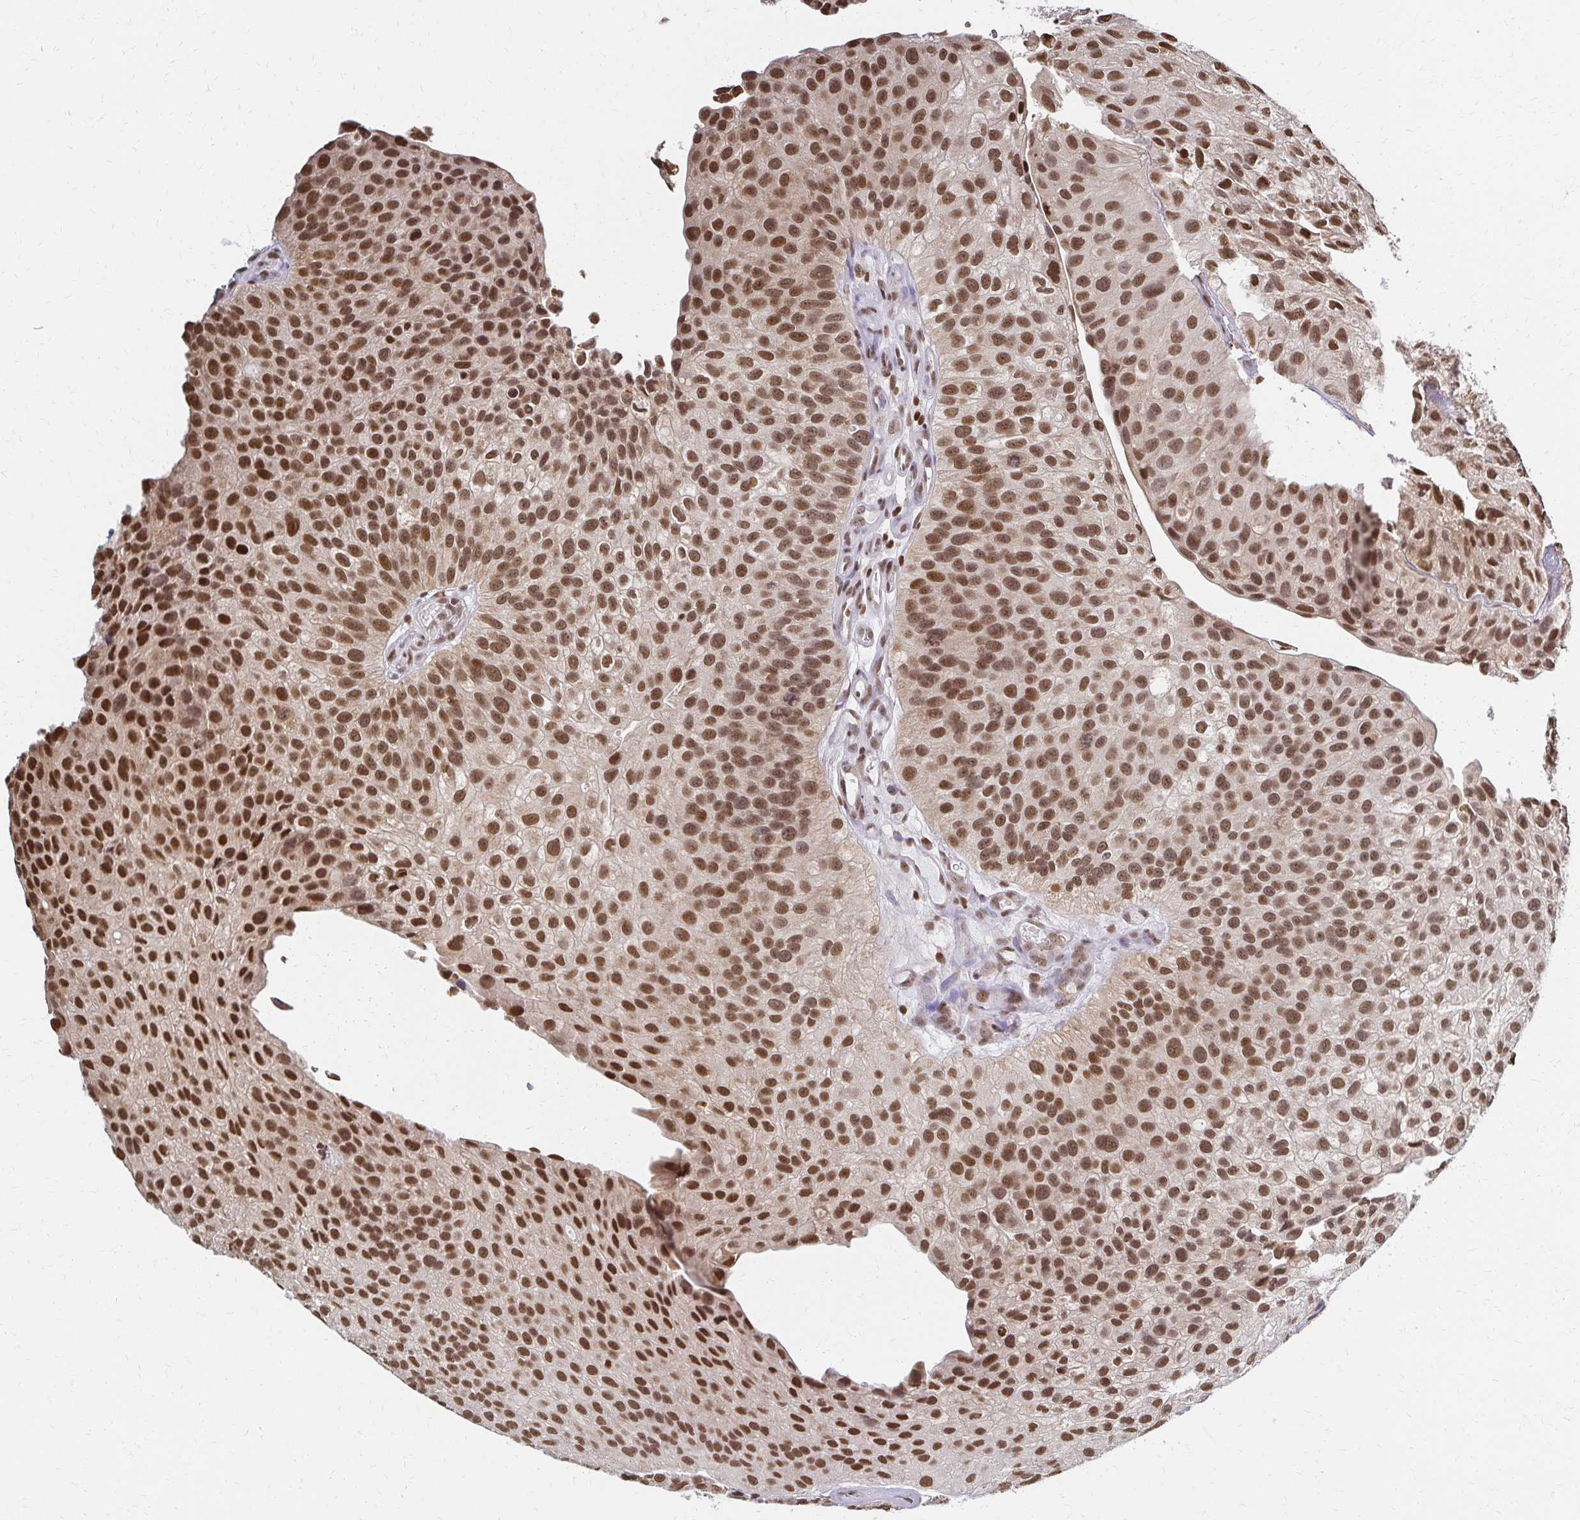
{"staining": {"intensity": "moderate", "quantity": ">75%", "location": "nuclear"}, "tissue": "urothelial cancer", "cell_type": "Tumor cells", "image_type": "cancer", "snomed": [{"axis": "morphology", "description": "Urothelial carcinoma, NOS"}, {"axis": "topography", "description": "Urinary bladder"}], "caption": "The micrograph displays immunohistochemical staining of urothelial cancer. There is moderate nuclear positivity is identified in about >75% of tumor cells.", "gene": "HOXA9", "patient": {"sex": "male", "age": 87}}